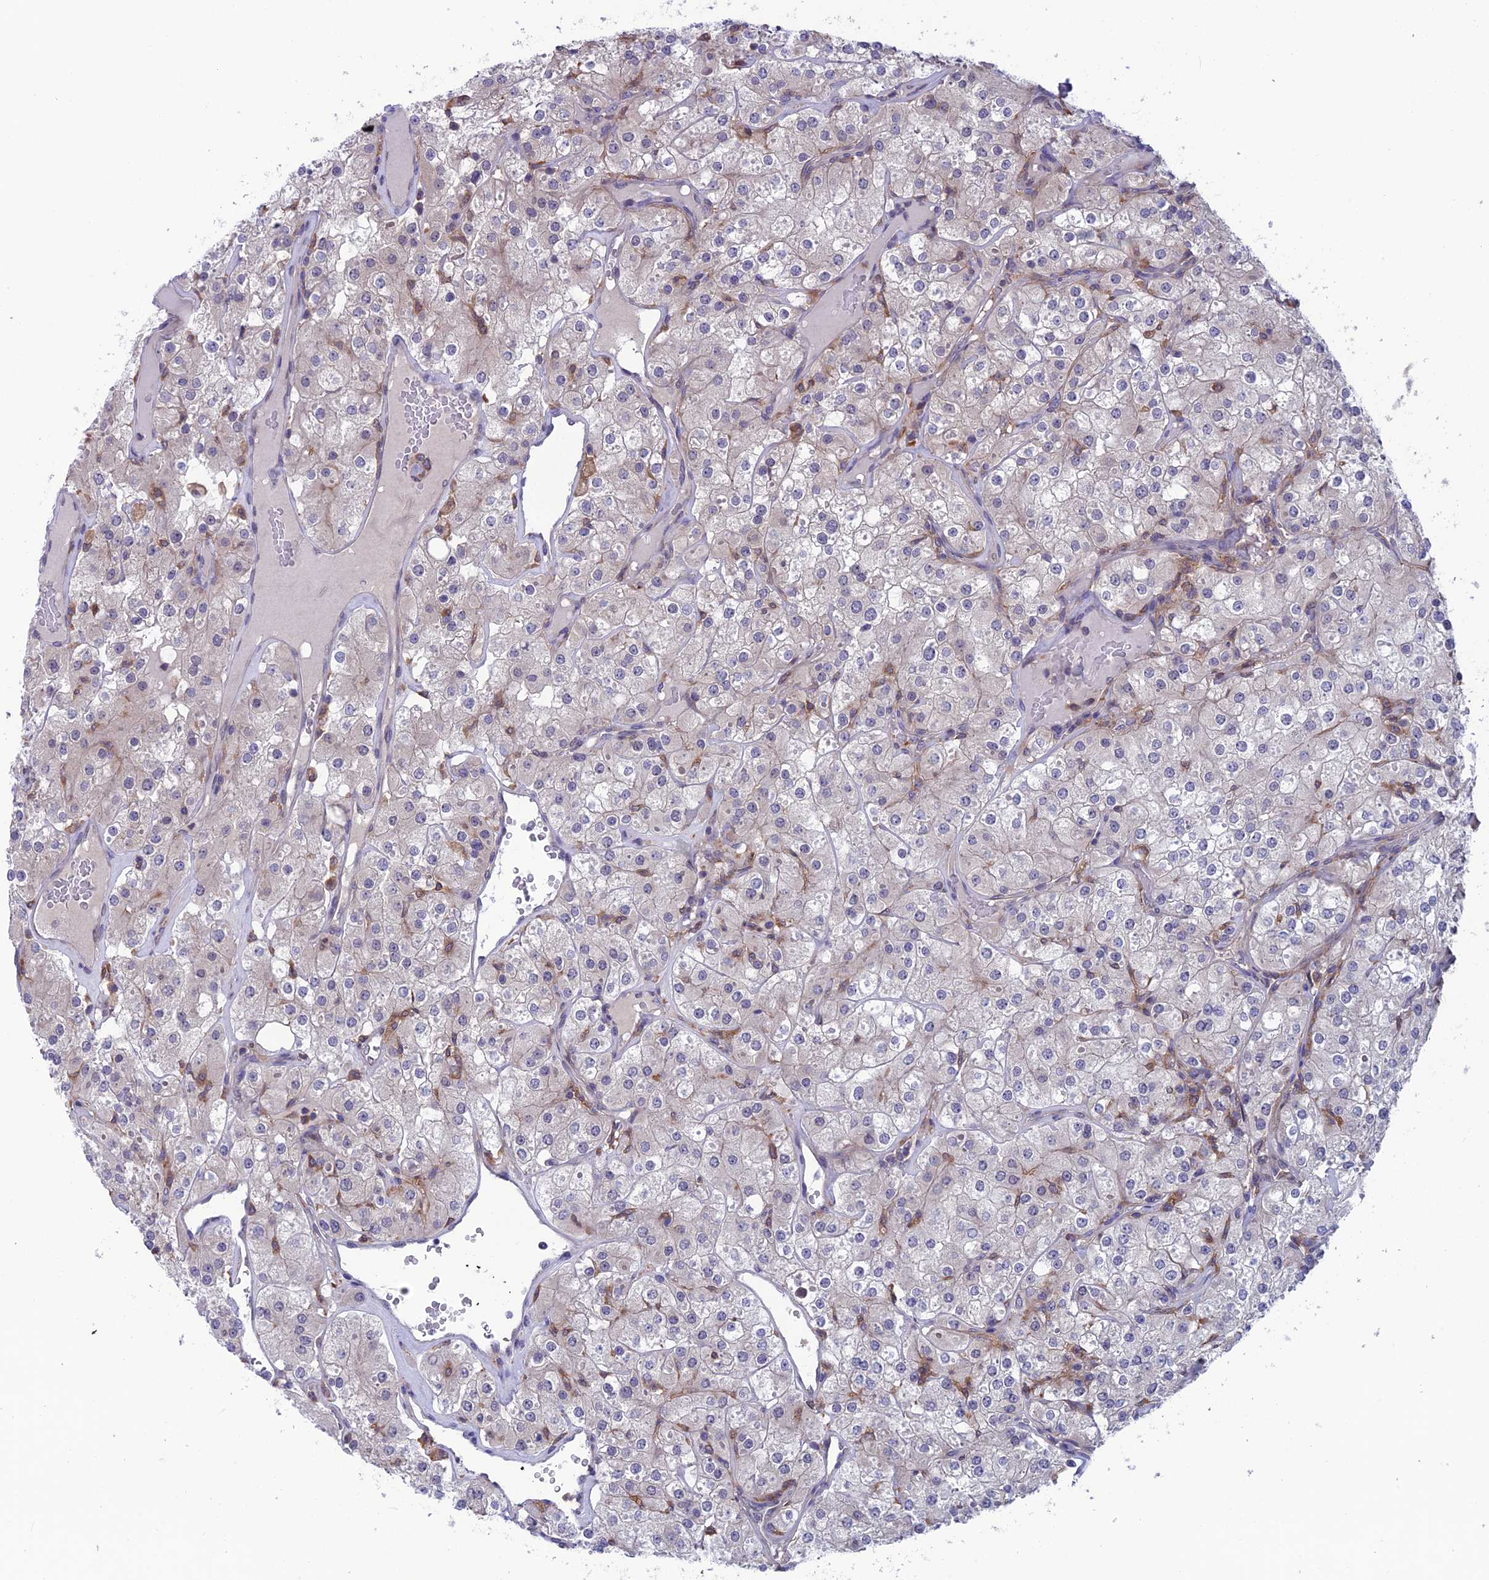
{"staining": {"intensity": "negative", "quantity": "none", "location": "none"}, "tissue": "renal cancer", "cell_type": "Tumor cells", "image_type": "cancer", "snomed": [{"axis": "morphology", "description": "Adenocarcinoma, NOS"}, {"axis": "topography", "description": "Kidney"}], "caption": "The photomicrograph reveals no significant expression in tumor cells of renal cancer.", "gene": "MAST2", "patient": {"sex": "male", "age": 77}}